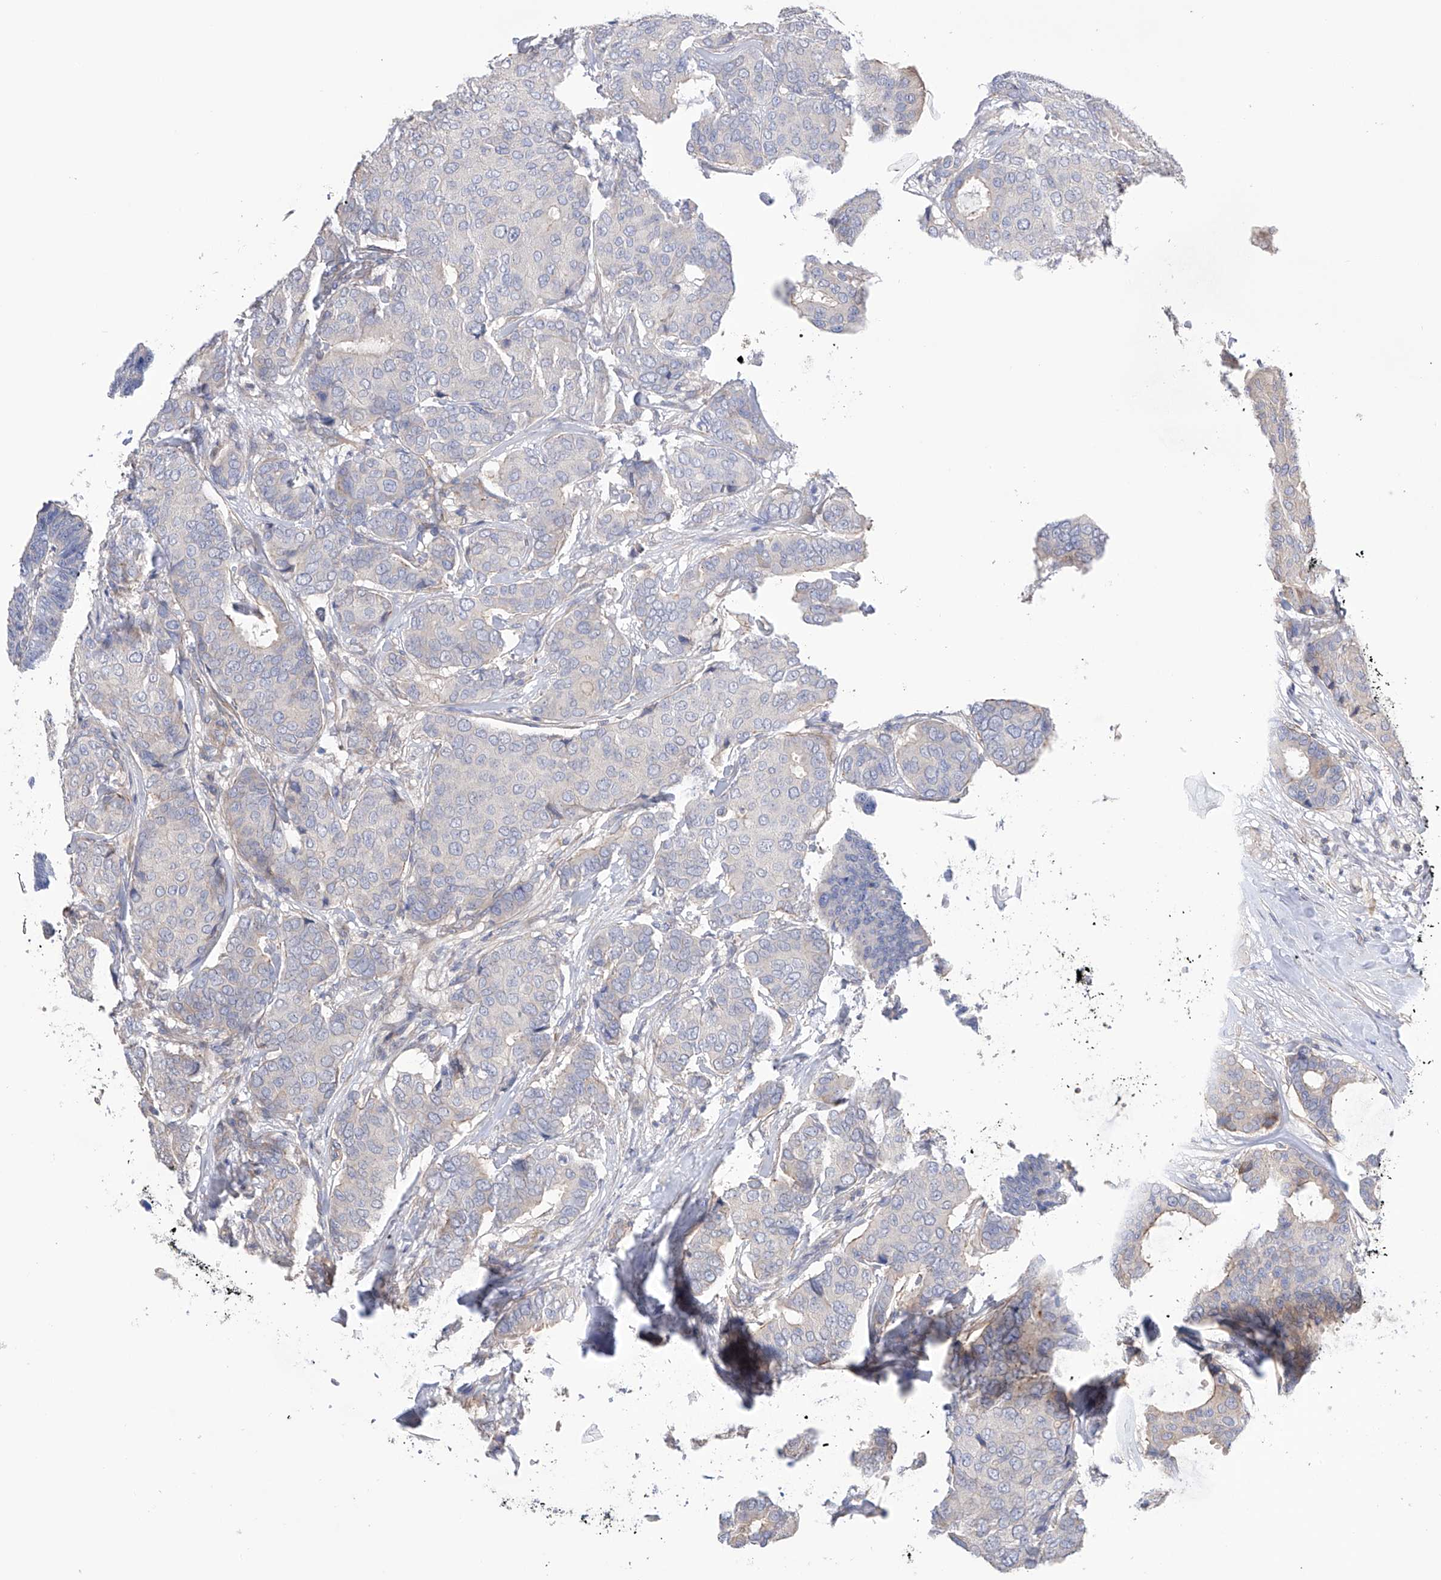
{"staining": {"intensity": "negative", "quantity": "none", "location": "none"}, "tissue": "breast cancer", "cell_type": "Tumor cells", "image_type": "cancer", "snomed": [{"axis": "morphology", "description": "Duct carcinoma"}, {"axis": "topography", "description": "Breast"}], "caption": "Tumor cells are negative for brown protein staining in breast cancer.", "gene": "NFATC4", "patient": {"sex": "female", "age": 75}}